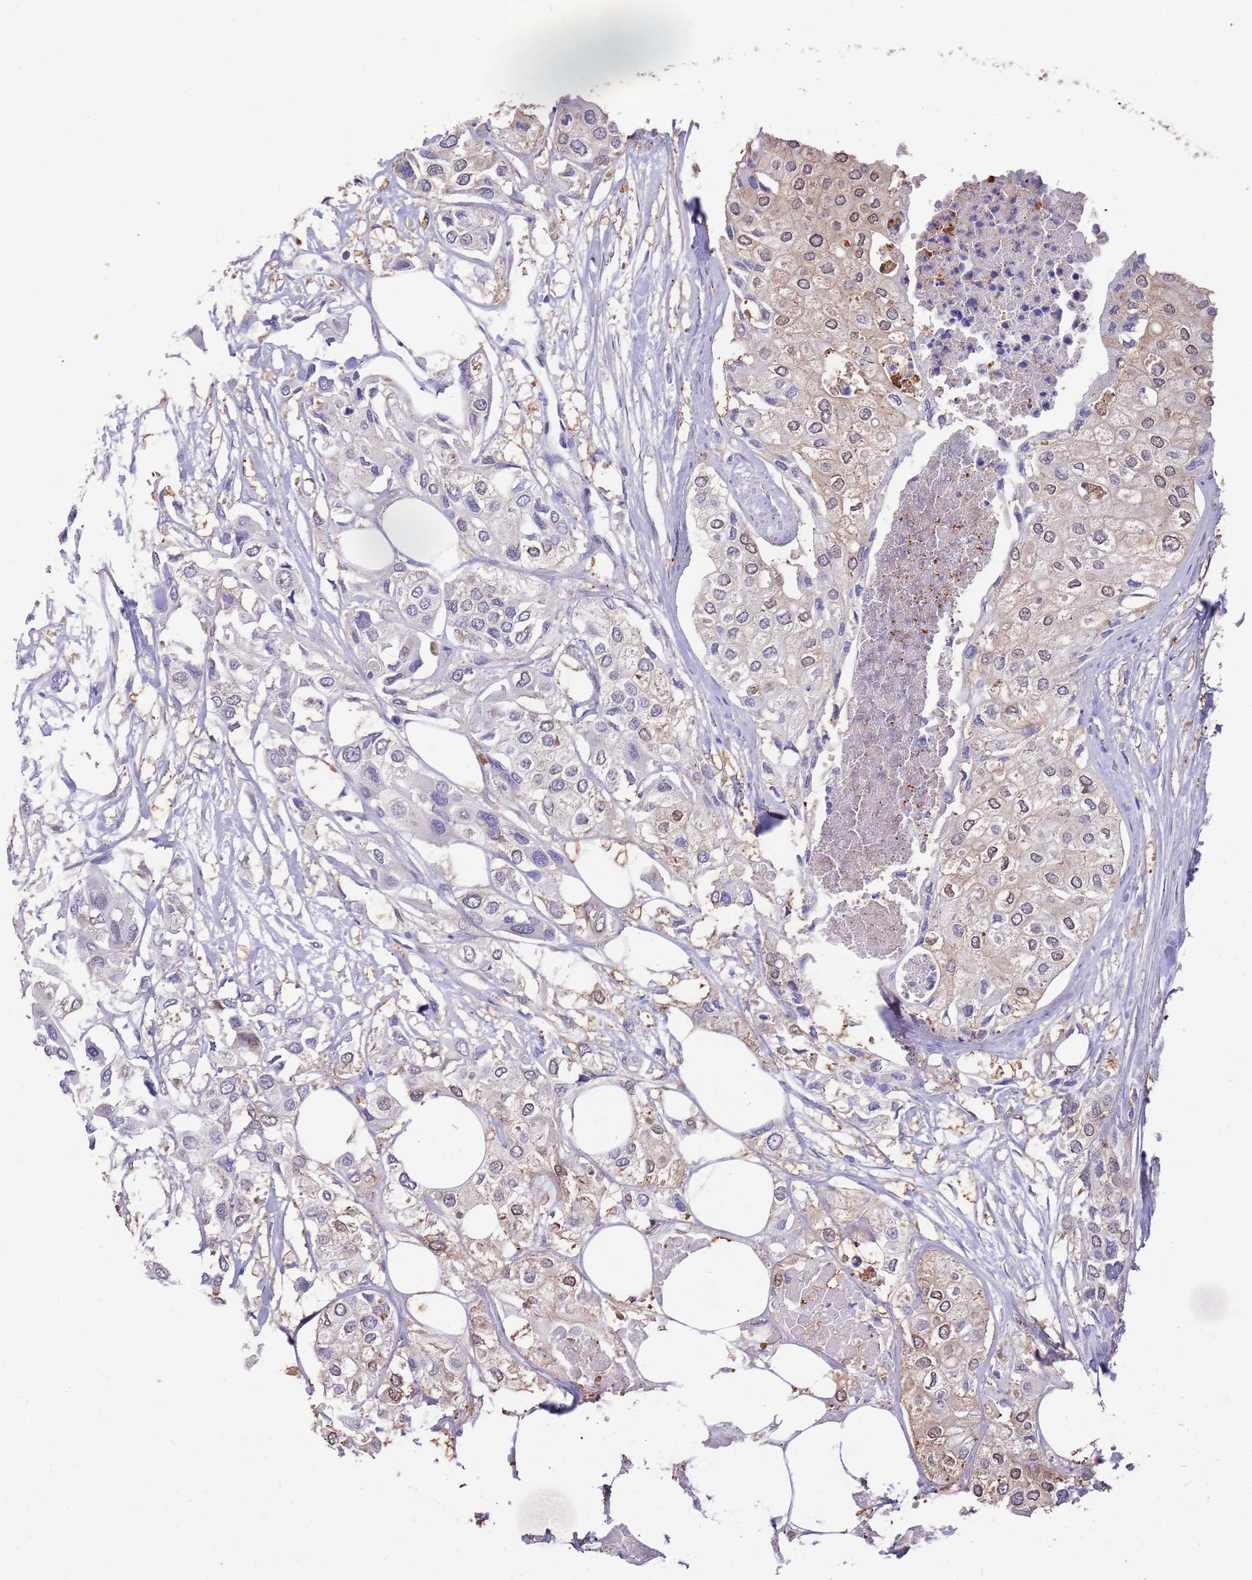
{"staining": {"intensity": "weak", "quantity": "<25%", "location": "cytoplasmic/membranous,nuclear"}, "tissue": "urothelial cancer", "cell_type": "Tumor cells", "image_type": "cancer", "snomed": [{"axis": "morphology", "description": "Urothelial carcinoma, High grade"}, {"axis": "topography", "description": "Urinary bladder"}], "caption": "A photomicrograph of human urothelial cancer is negative for staining in tumor cells.", "gene": "AP5S1", "patient": {"sex": "male", "age": 64}}